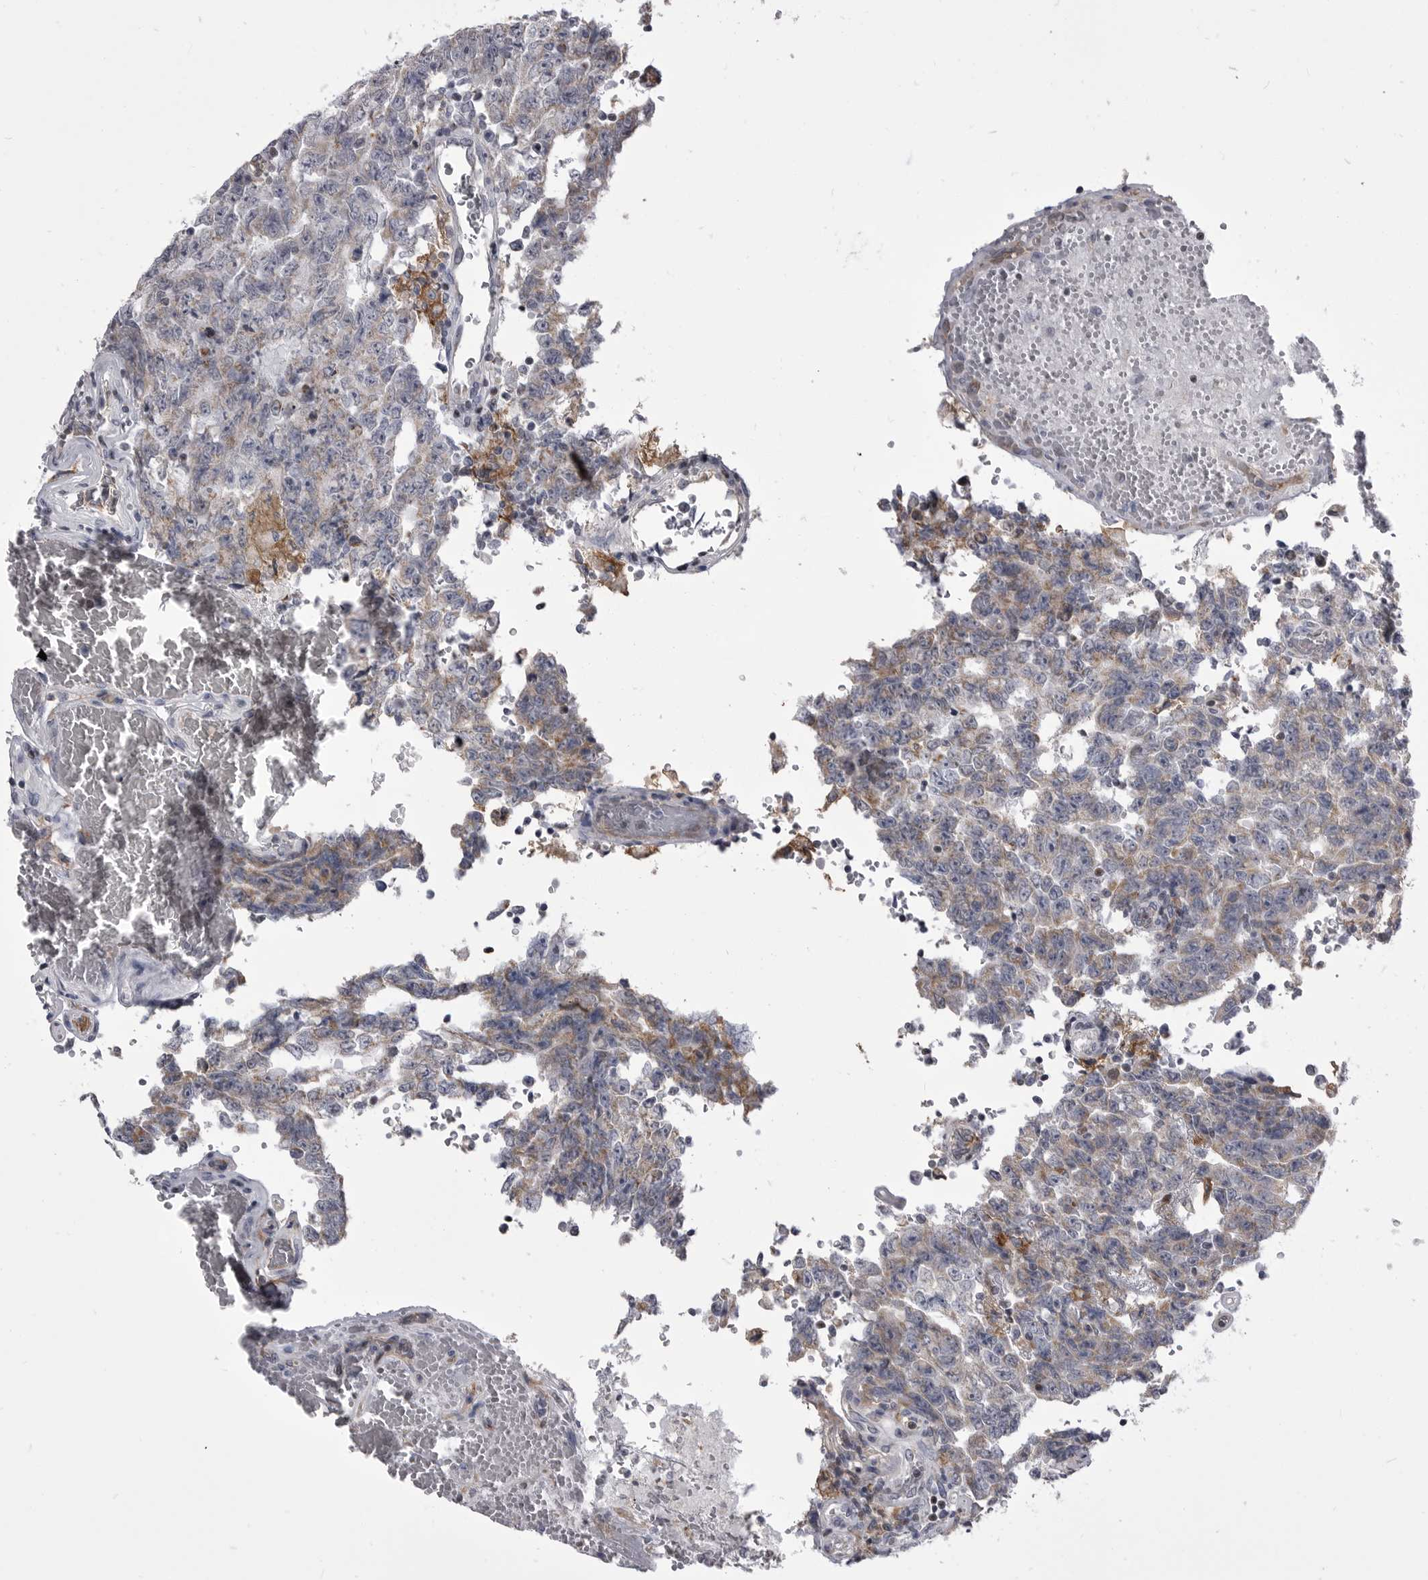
{"staining": {"intensity": "moderate", "quantity": "<25%", "location": "cytoplasmic/membranous"}, "tissue": "testis cancer", "cell_type": "Tumor cells", "image_type": "cancer", "snomed": [{"axis": "morphology", "description": "Carcinoma, Embryonal, NOS"}, {"axis": "topography", "description": "Testis"}], "caption": "Tumor cells display moderate cytoplasmic/membranous staining in approximately <25% of cells in testis cancer.", "gene": "OPLAH", "patient": {"sex": "male", "age": 26}}